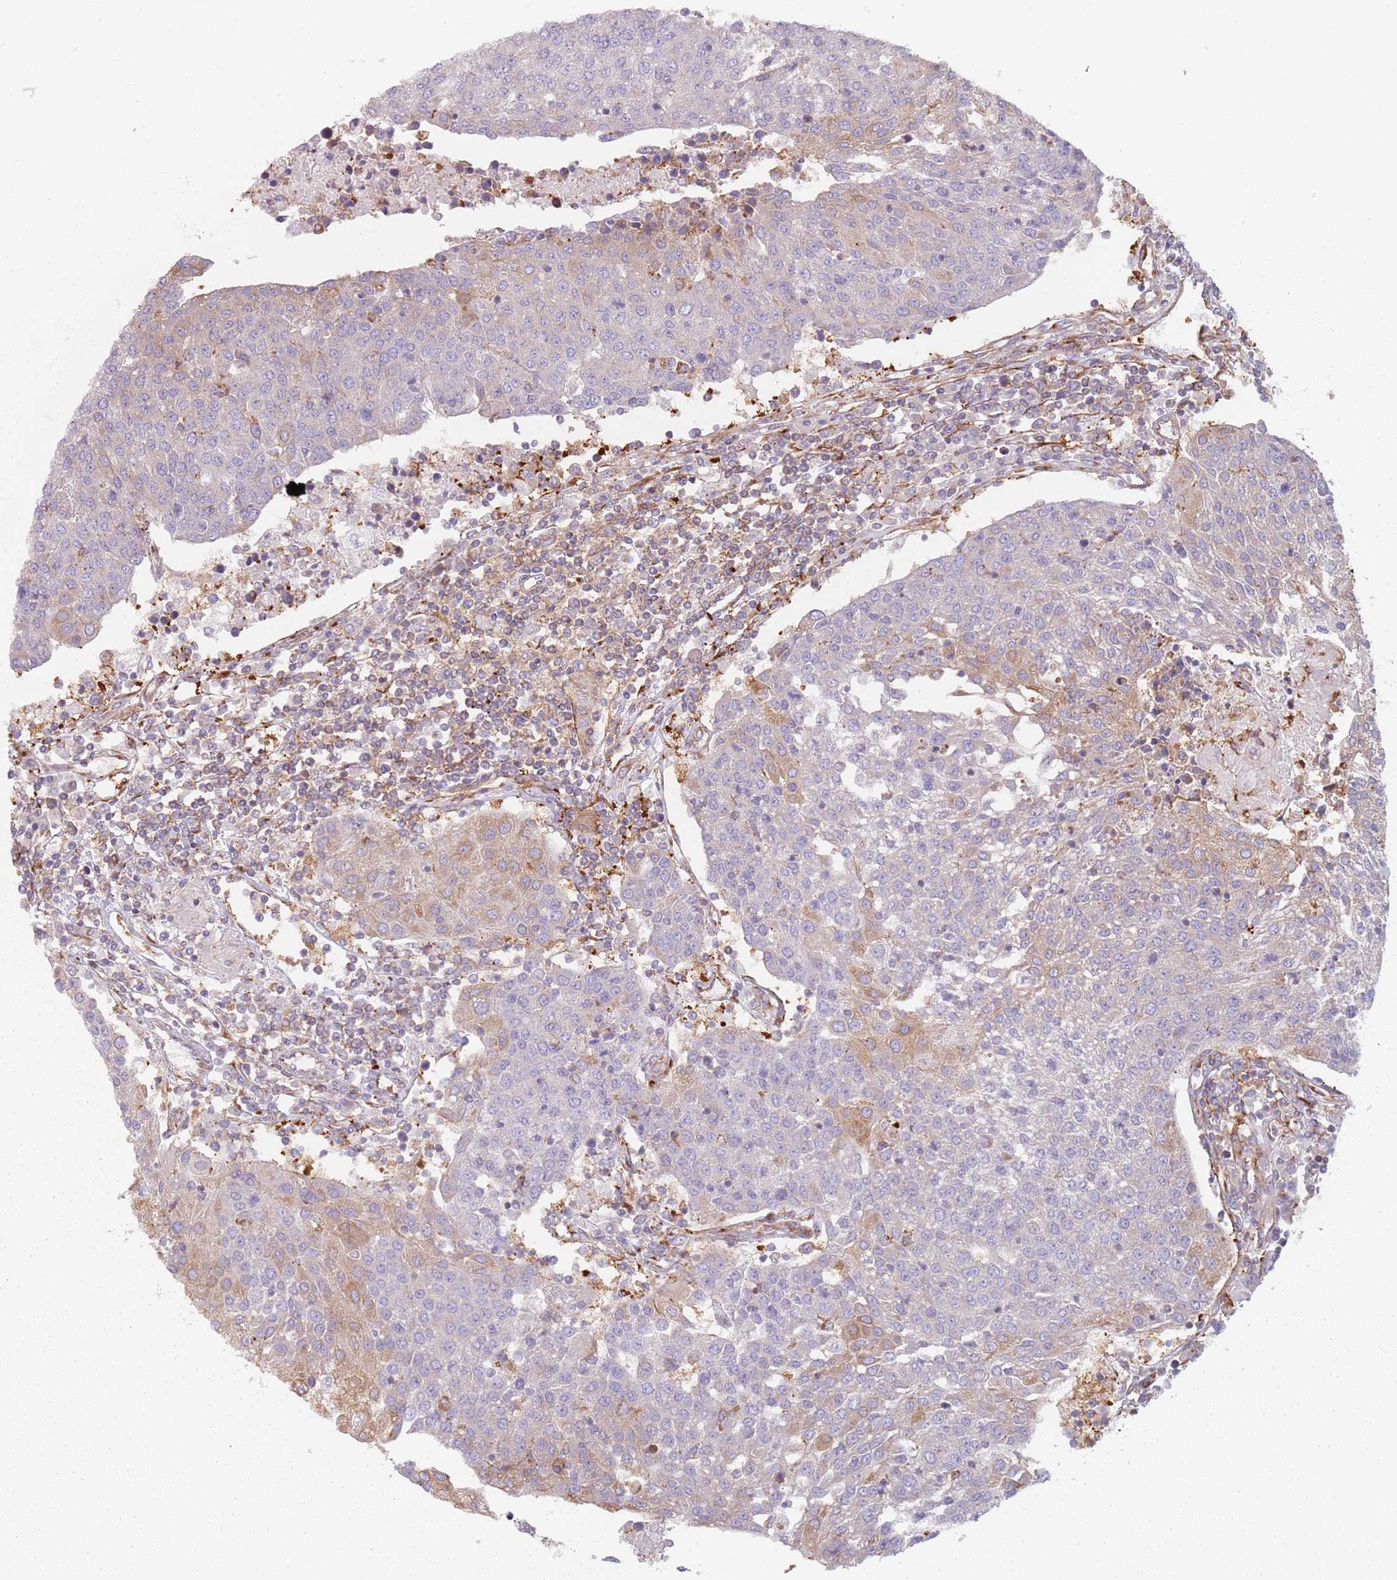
{"staining": {"intensity": "weak", "quantity": "<25%", "location": "cytoplasmic/membranous"}, "tissue": "urothelial cancer", "cell_type": "Tumor cells", "image_type": "cancer", "snomed": [{"axis": "morphology", "description": "Urothelial carcinoma, High grade"}, {"axis": "topography", "description": "Urinary bladder"}], "caption": "IHC histopathology image of neoplastic tissue: human urothelial cancer stained with DAB shows no significant protein expression in tumor cells.", "gene": "TPD52L2", "patient": {"sex": "female", "age": 85}}